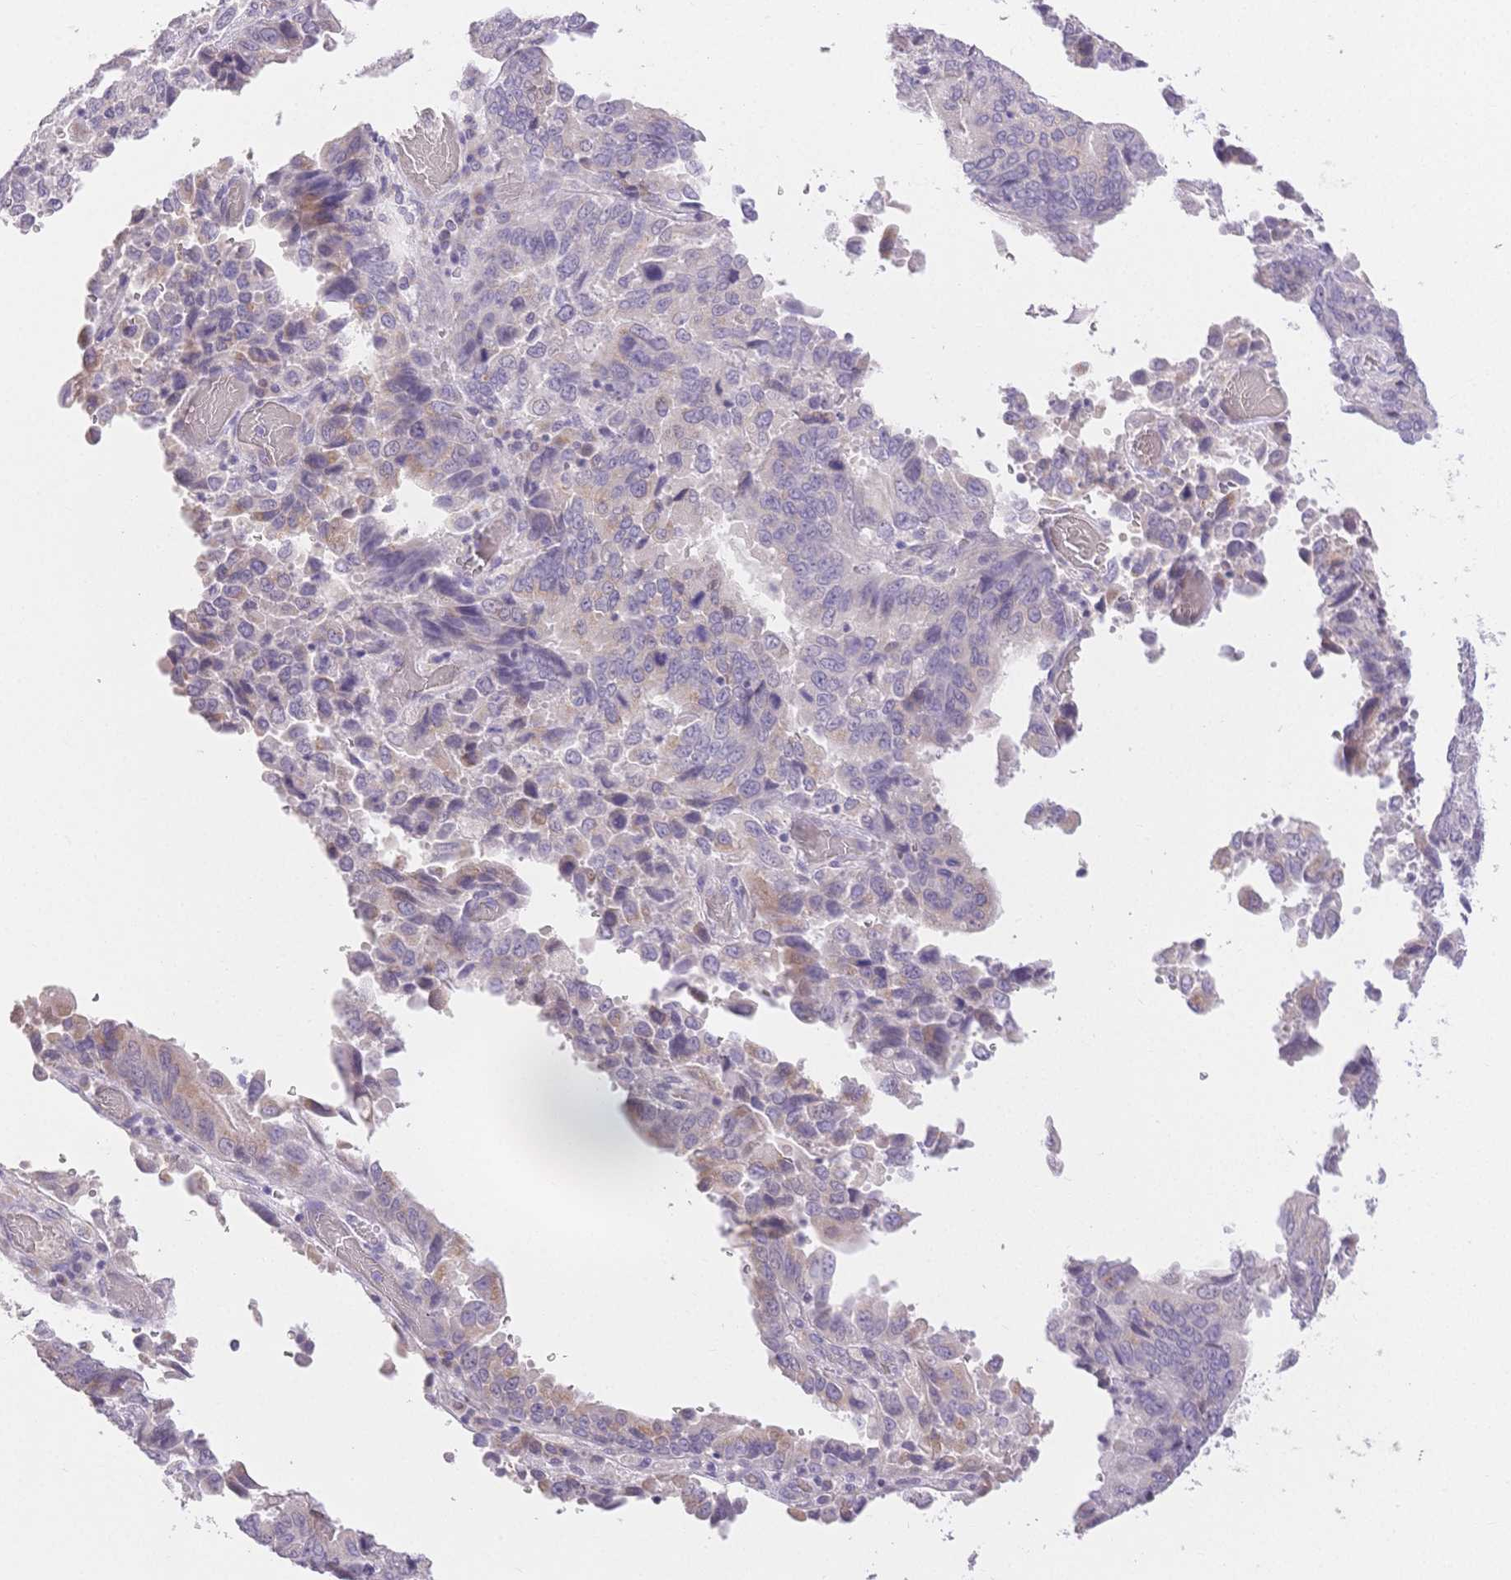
{"staining": {"intensity": "moderate", "quantity": "<25%", "location": "cytoplasmic/membranous"}, "tissue": "stomach cancer", "cell_type": "Tumor cells", "image_type": "cancer", "snomed": [{"axis": "morphology", "description": "Adenocarcinoma, NOS"}, {"axis": "topography", "description": "Stomach, upper"}], "caption": "The micrograph shows a brown stain indicating the presence of a protein in the cytoplasmic/membranous of tumor cells in stomach cancer (adenocarcinoma). The protein is stained brown, and the nuclei are stained in blue (DAB IHC with brightfield microscopy, high magnification).", "gene": "SUV39H2", "patient": {"sex": "male", "age": 74}}